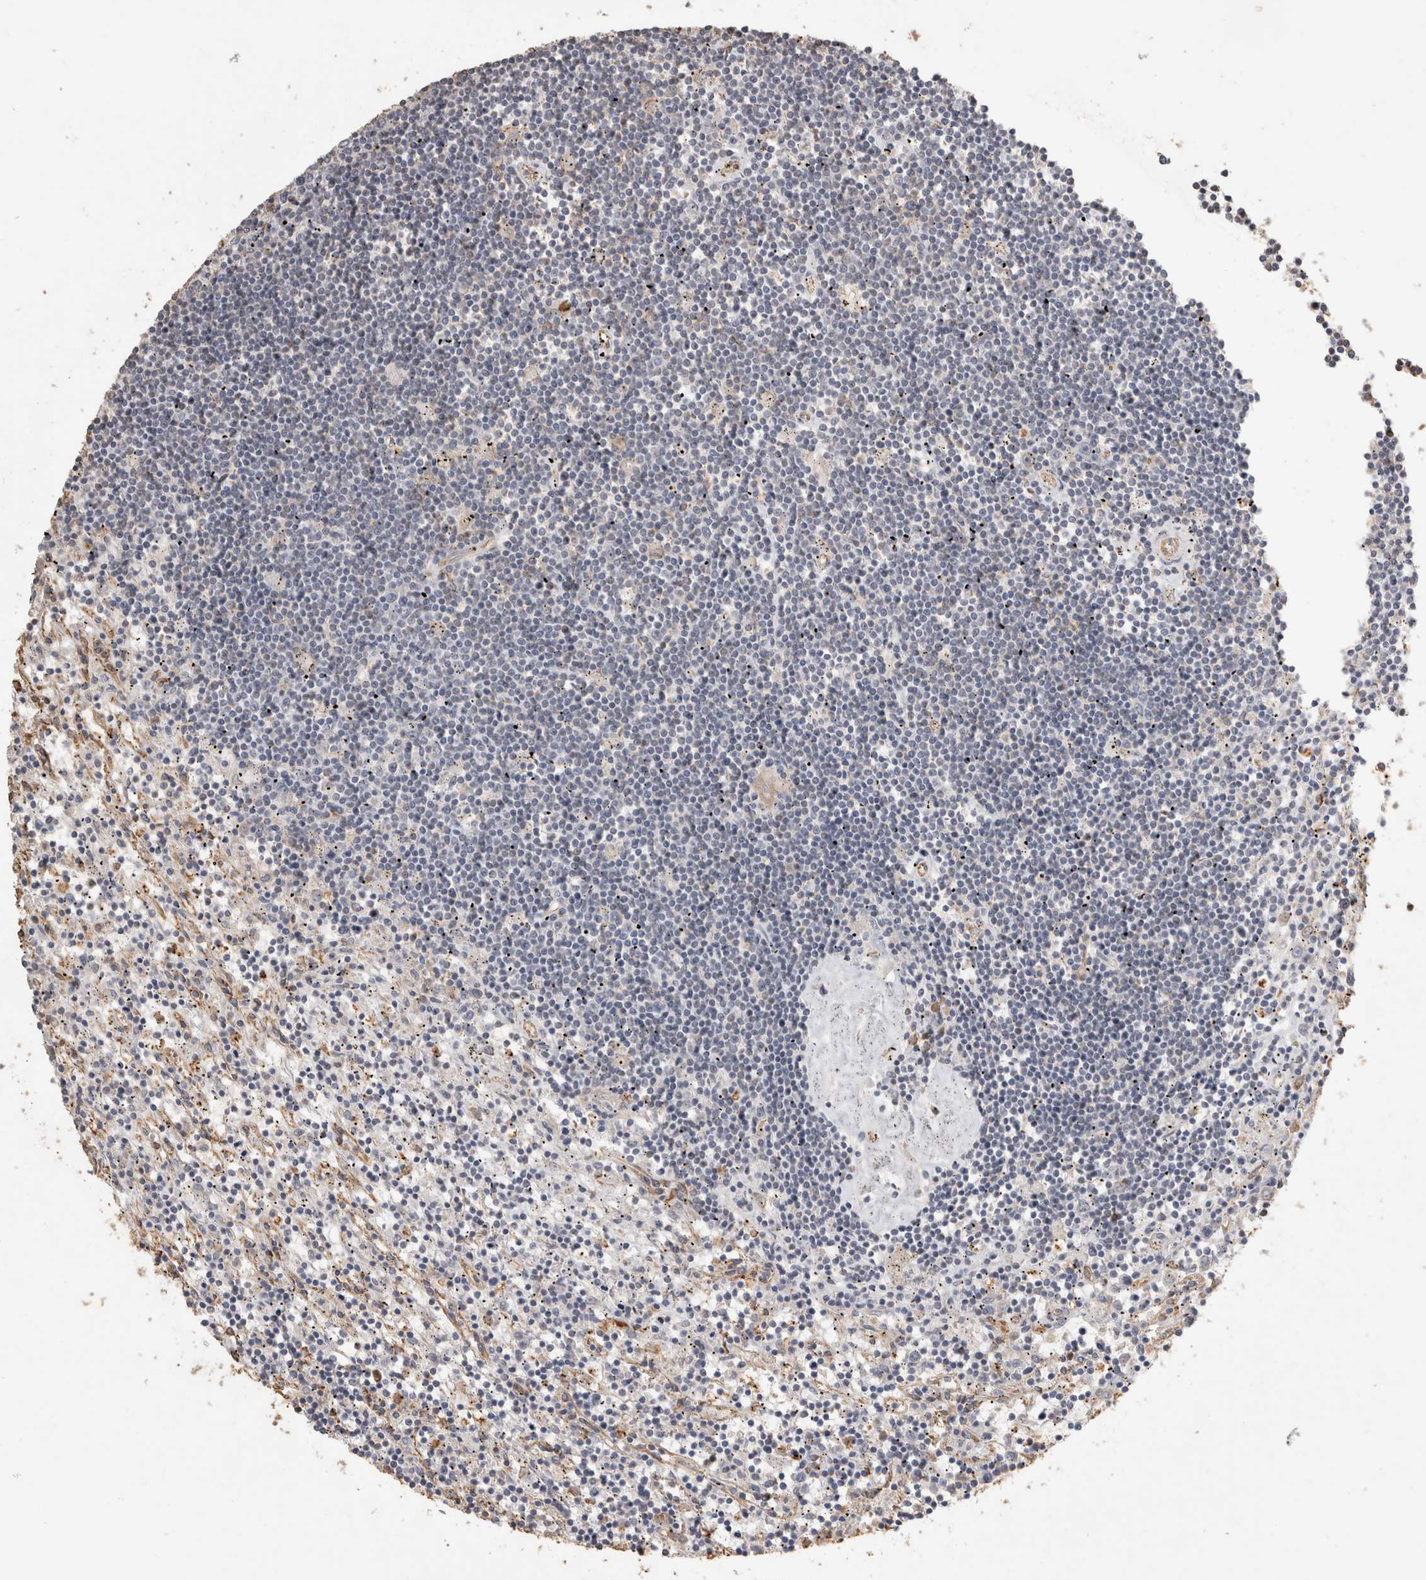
{"staining": {"intensity": "negative", "quantity": "none", "location": "none"}, "tissue": "lymphoma", "cell_type": "Tumor cells", "image_type": "cancer", "snomed": [{"axis": "morphology", "description": "Malignant lymphoma, non-Hodgkin's type, Low grade"}, {"axis": "topography", "description": "Spleen"}], "caption": "Tumor cells are negative for protein expression in human low-grade malignant lymphoma, non-Hodgkin's type.", "gene": "REPS2", "patient": {"sex": "male", "age": 76}}